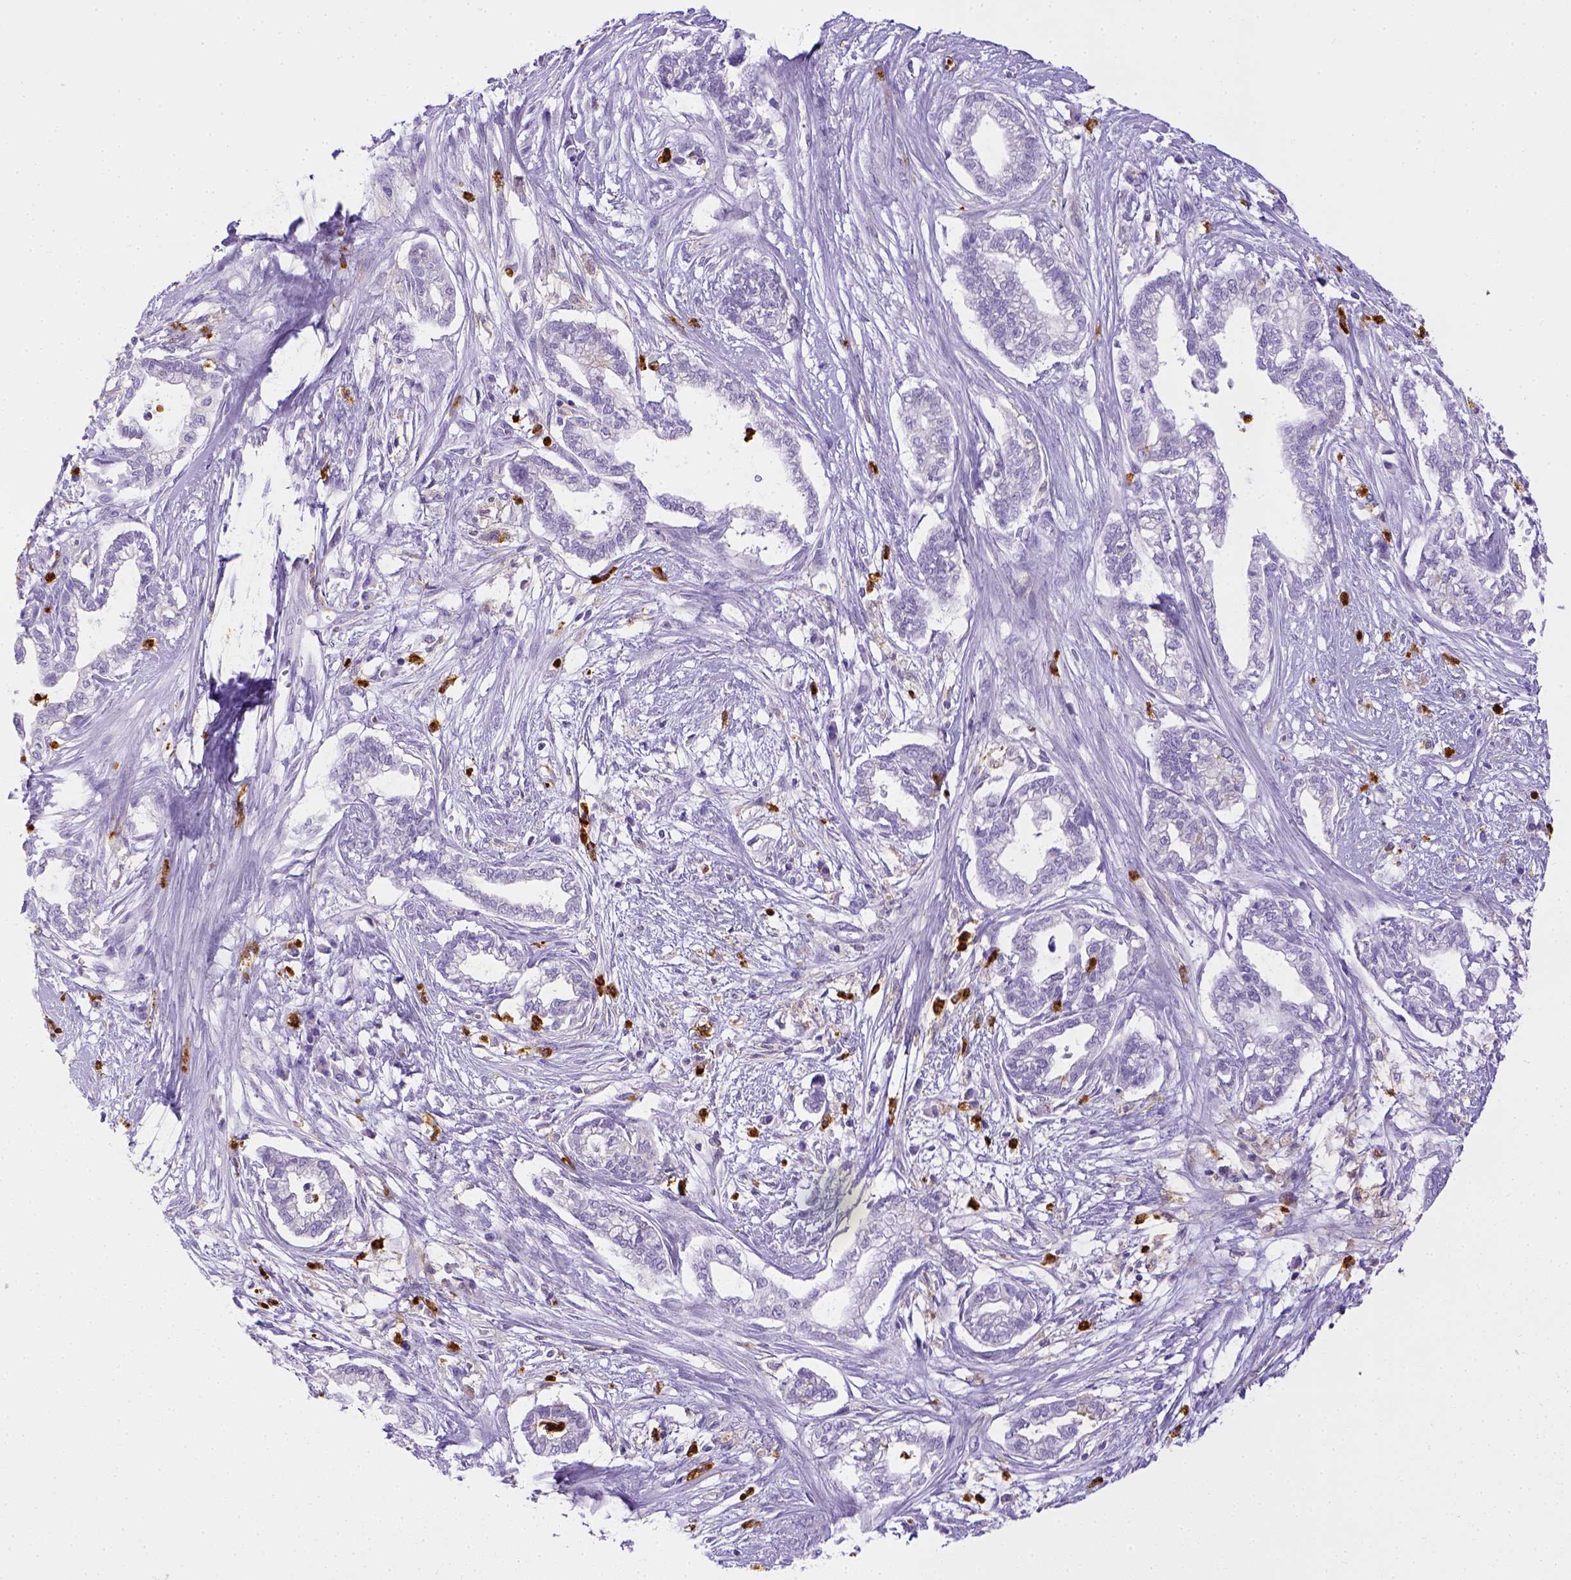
{"staining": {"intensity": "negative", "quantity": "none", "location": "none"}, "tissue": "cervical cancer", "cell_type": "Tumor cells", "image_type": "cancer", "snomed": [{"axis": "morphology", "description": "Adenocarcinoma, NOS"}, {"axis": "topography", "description": "Cervix"}], "caption": "The IHC image has no significant positivity in tumor cells of adenocarcinoma (cervical) tissue.", "gene": "ITGAM", "patient": {"sex": "female", "age": 62}}